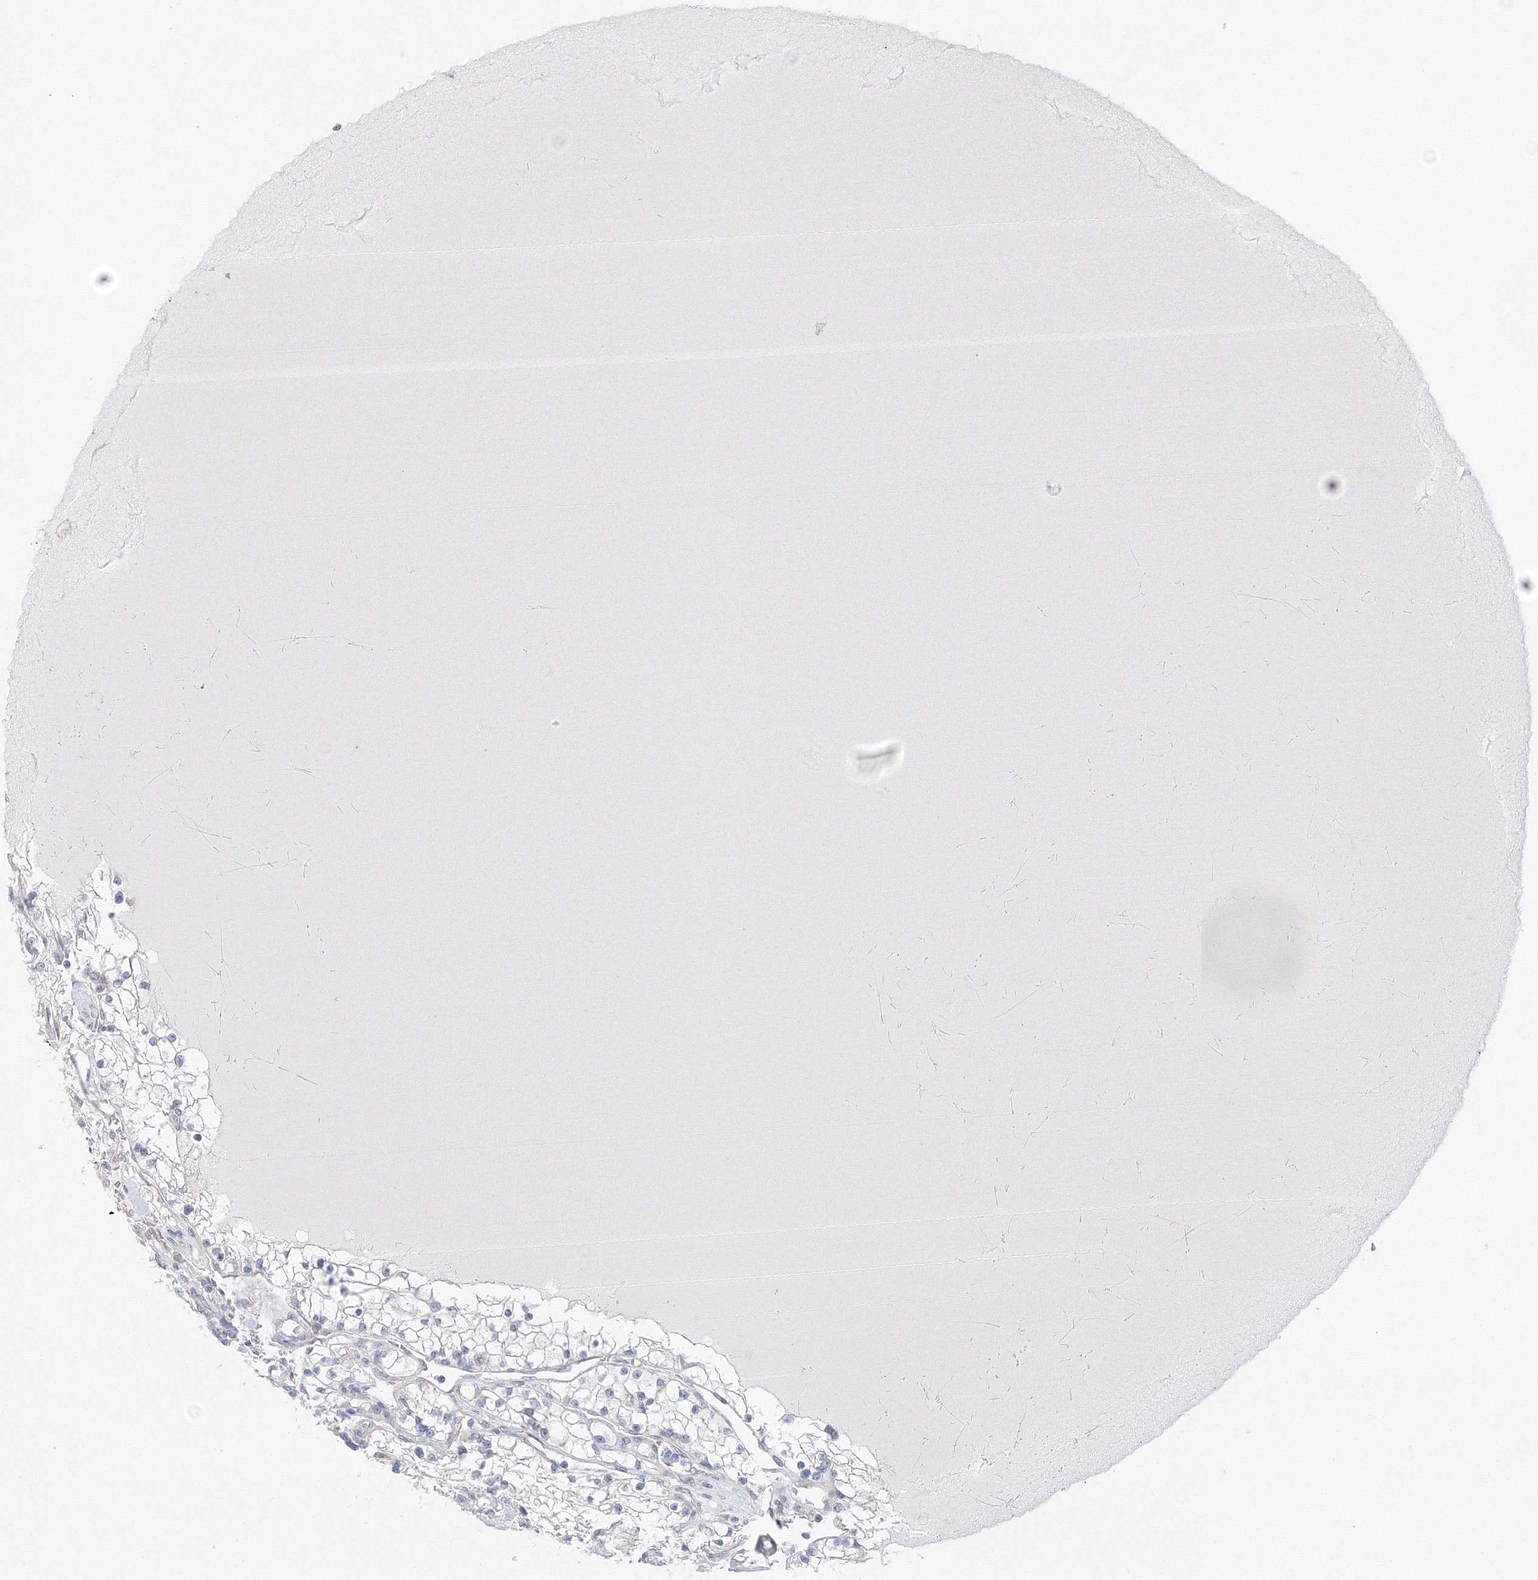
{"staining": {"intensity": "negative", "quantity": "none", "location": "none"}, "tissue": "renal cancer", "cell_type": "Tumor cells", "image_type": "cancer", "snomed": [{"axis": "morphology", "description": "Adenocarcinoma, NOS"}, {"axis": "topography", "description": "Kidney"}], "caption": "This is an immunohistochemistry (IHC) histopathology image of renal cancer. There is no staining in tumor cells.", "gene": "DHRS12", "patient": {"sex": "male", "age": 80}}